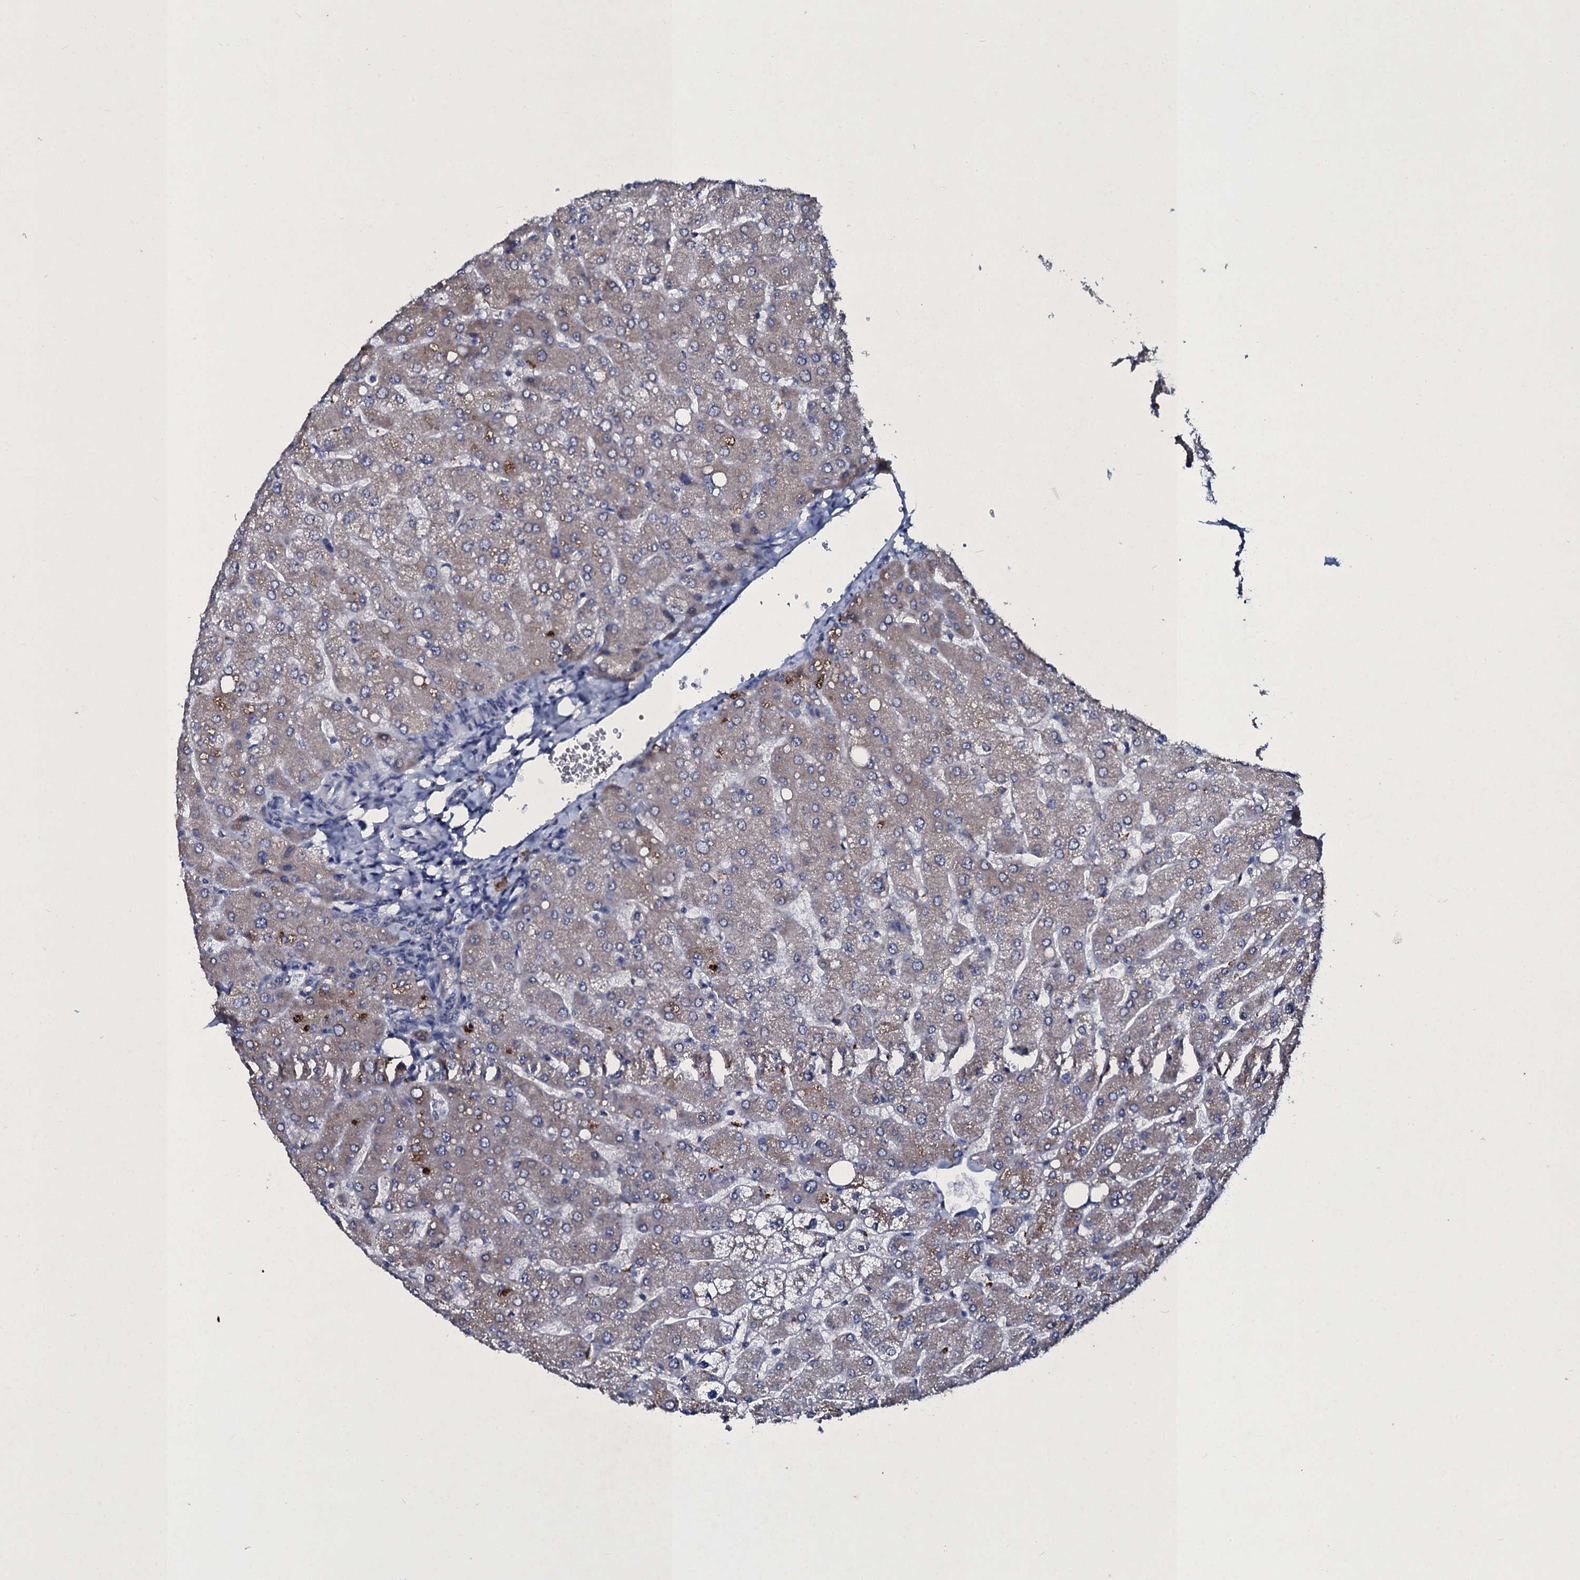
{"staining": {"intensity": "negative", "quantity": "none", "location": "none"}, "tissue": "liver", "cell_type": "Cholangiocytes", "image_type": "normal", "snomed": [{"axis": "morphology", "description": "Normal tissue, NOS"}, {"axis": "topography", "description": "Liver"}], "caption": "IHC of unremarkable liver reveals no staining in cholangiocytes. The staining is performed using DAB brown chromogen with nuclei counter-stained in using hematoxylin.", "gene": "TPGS2", "patient": {"sex": "male", "age": 55}}